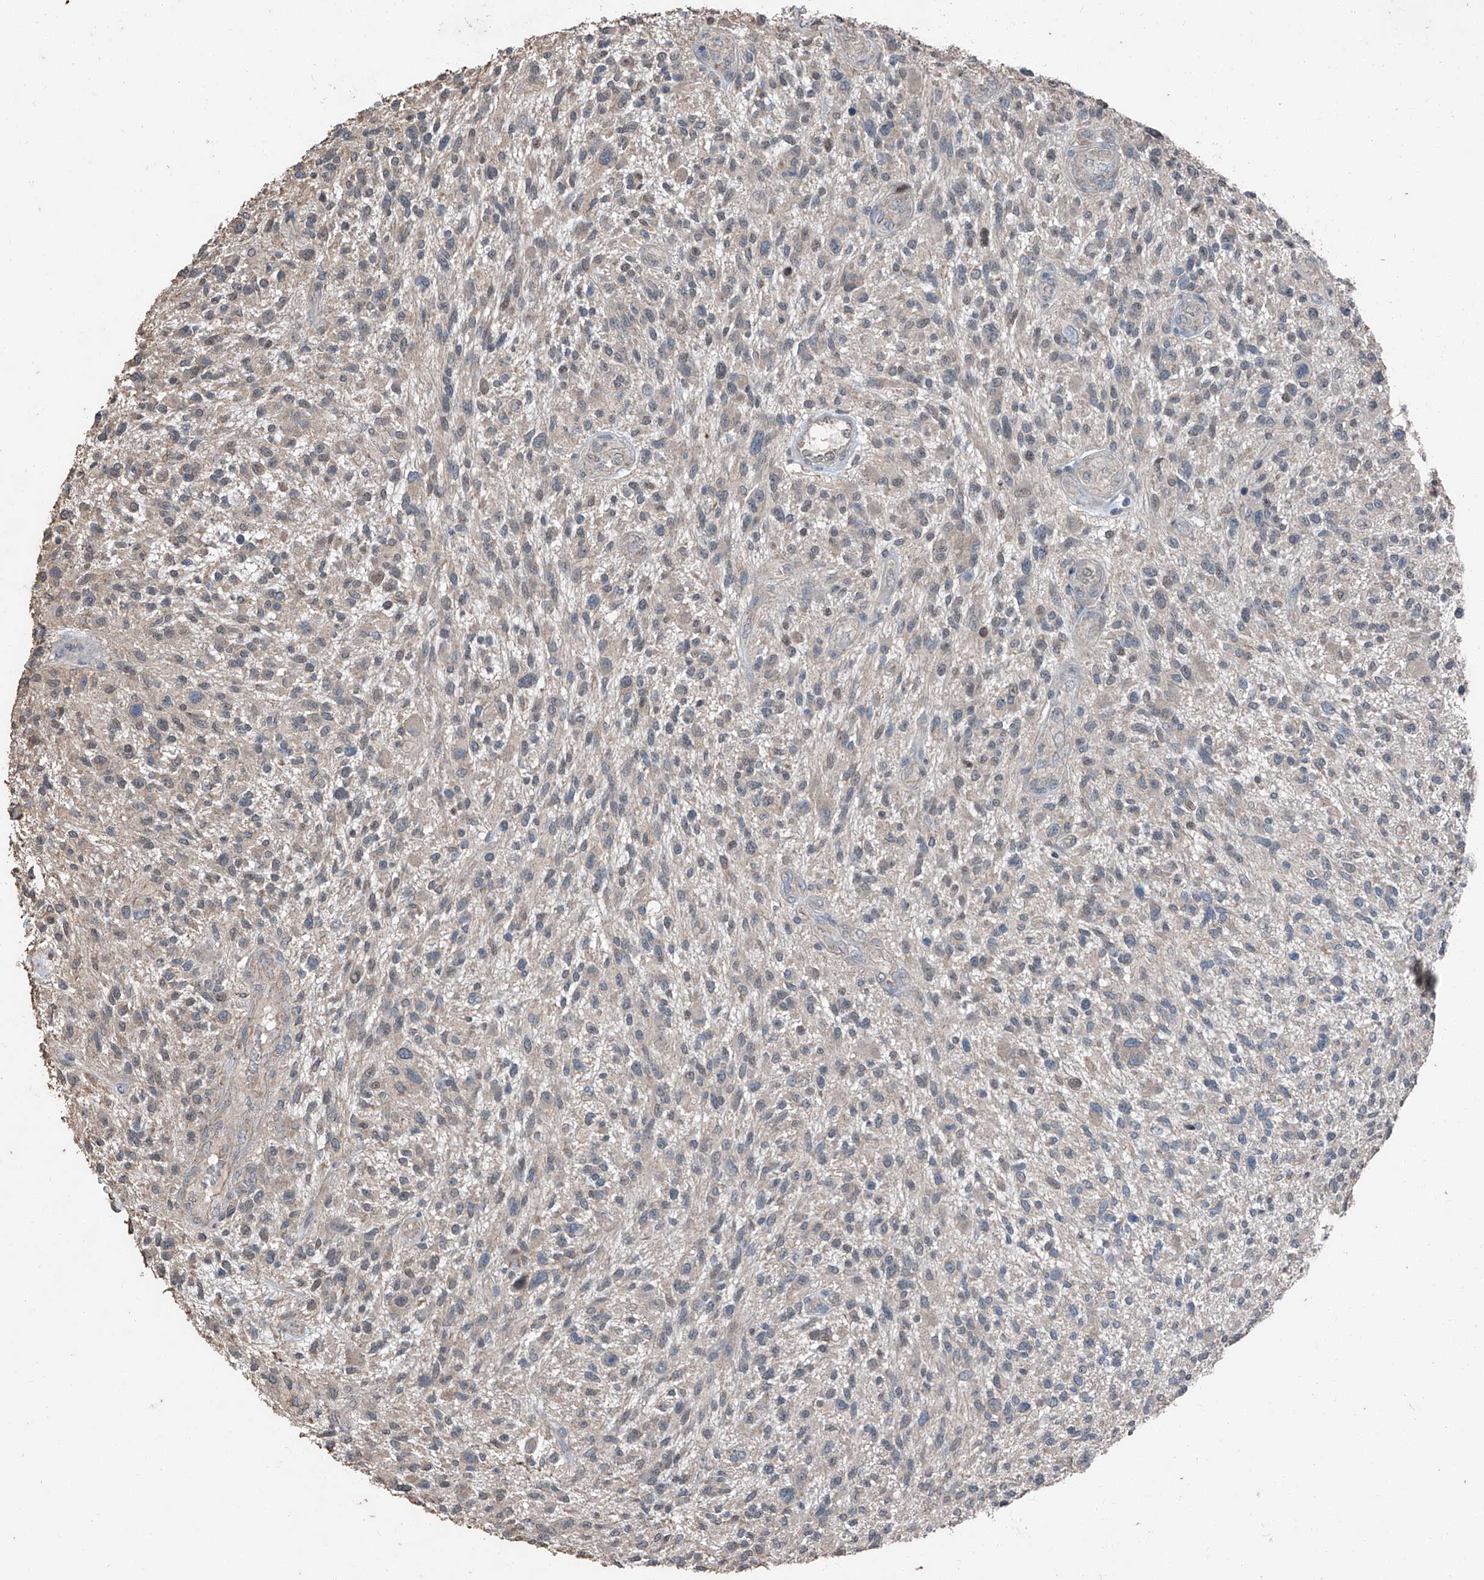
{"staining": {"intensity": "negative", "quantity": "none", "location": "none"}, "tissue": "glioma", "cell_type": "Tumor cells", "image_type": "cancer", "snomed": [{"axis": "morphology", "description": "Glioma, malignant, High grade"}, {"axis": "topography", "description": "Brain"}], "caption": "Image shows no significant protein staining in tumor cells of malignant glioma (high-grade).", "gene": "MAMLD1", "patient": {"sex": "male", "age": 47}}